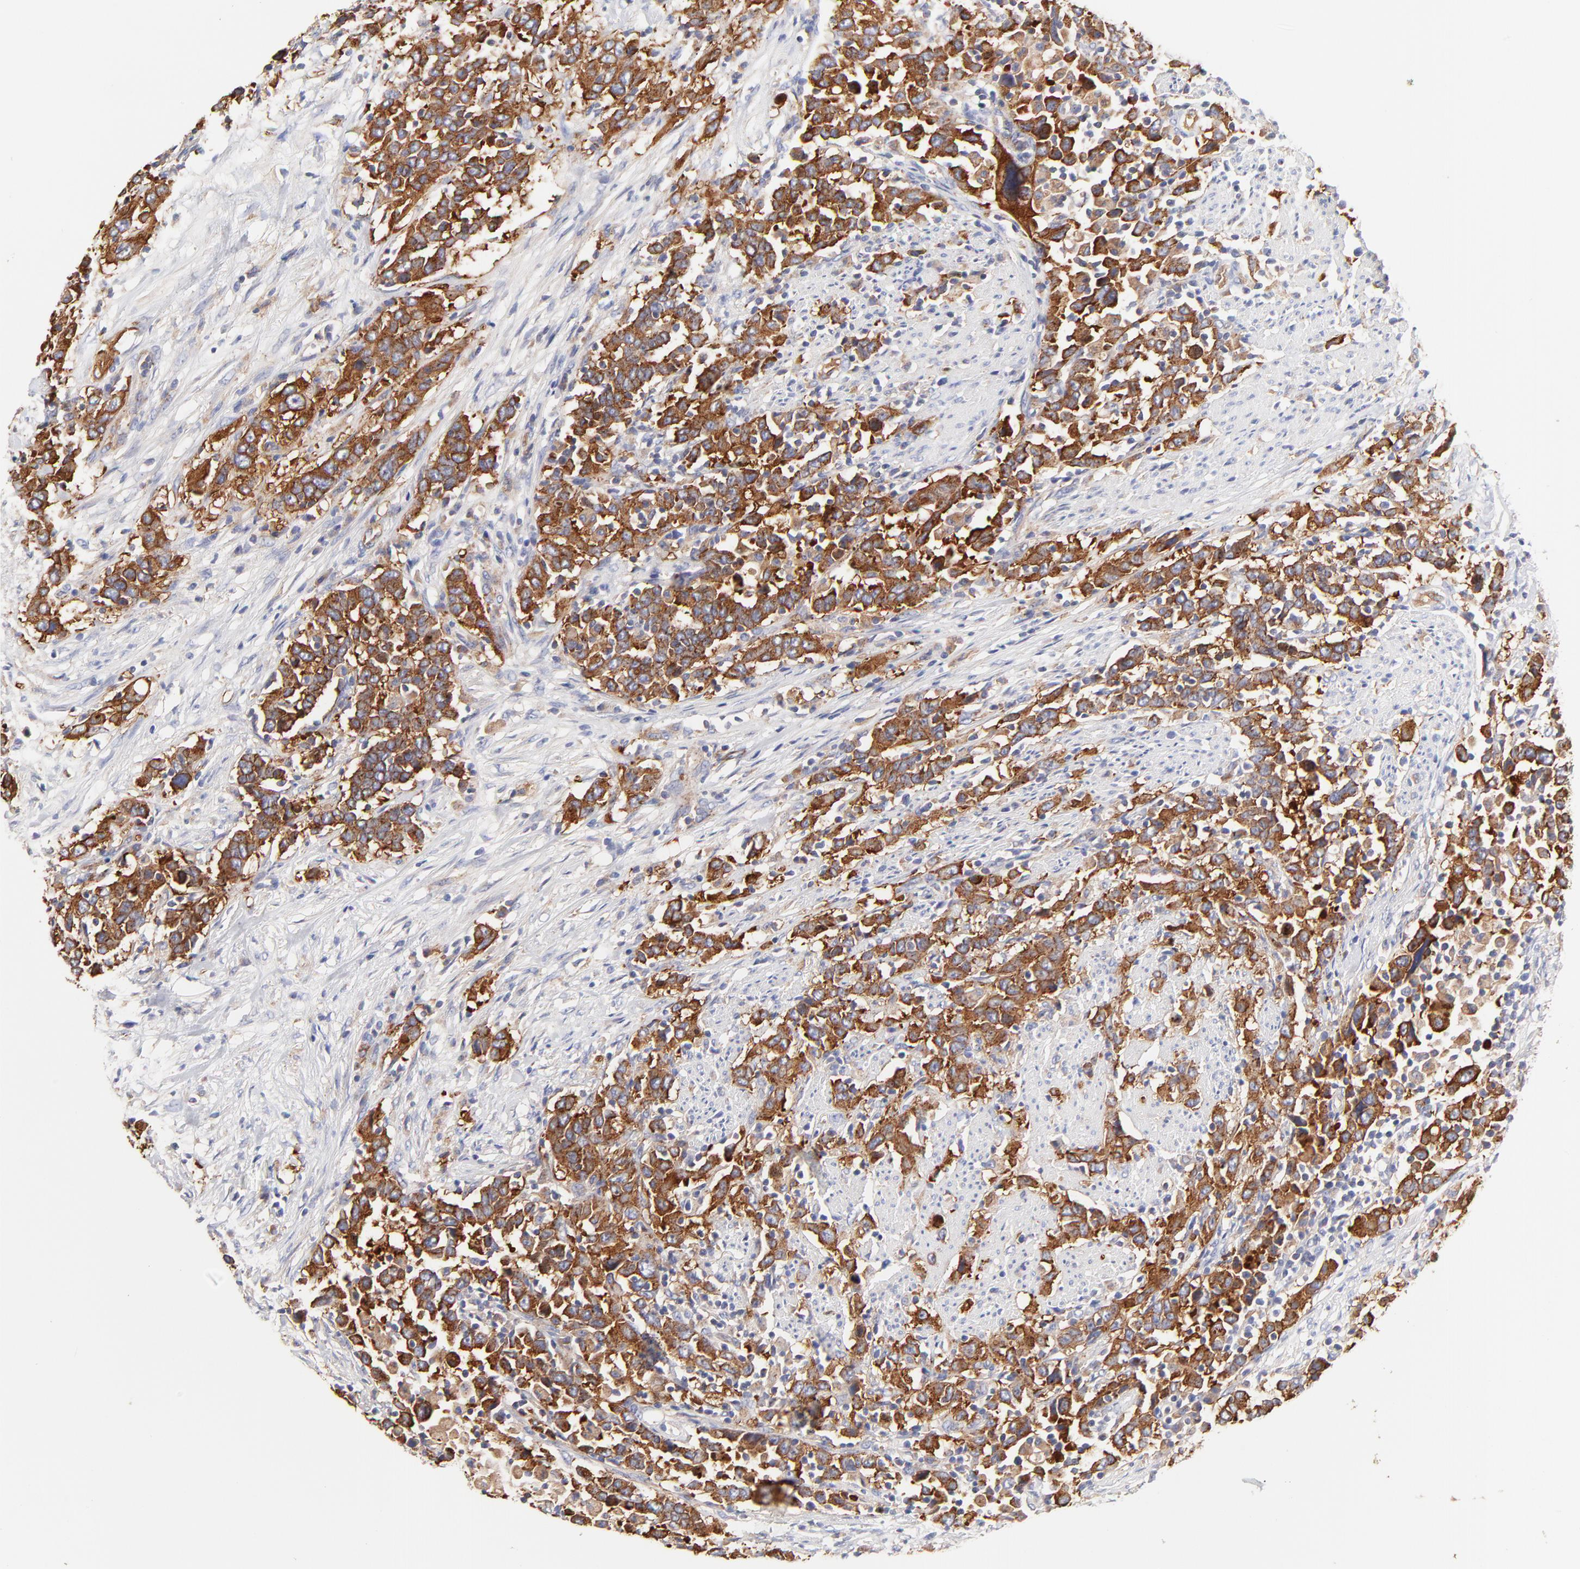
{"staining": {"intensity": "strong", "quantity": ">75%", "location": "cytoplasmic/membranous"}, "tissue": "urothelial cancer", "cell_type": "Tumor cells", "image_type": "cancer", "snomed": [{"axis": "morphology", "description": "Urothelial carcinoma, High grade"}, {"axis": "topography", "description": "Urinary bladder"}], "caption": "Urothelial carcinoma (high-grade) stained with a brown dye shows strong cytoplasmic/membranous positive positivity in approximately >75% of tumor cells.", "gene": "CD2AP", "patient": {"sex": "male", "age": 61}}